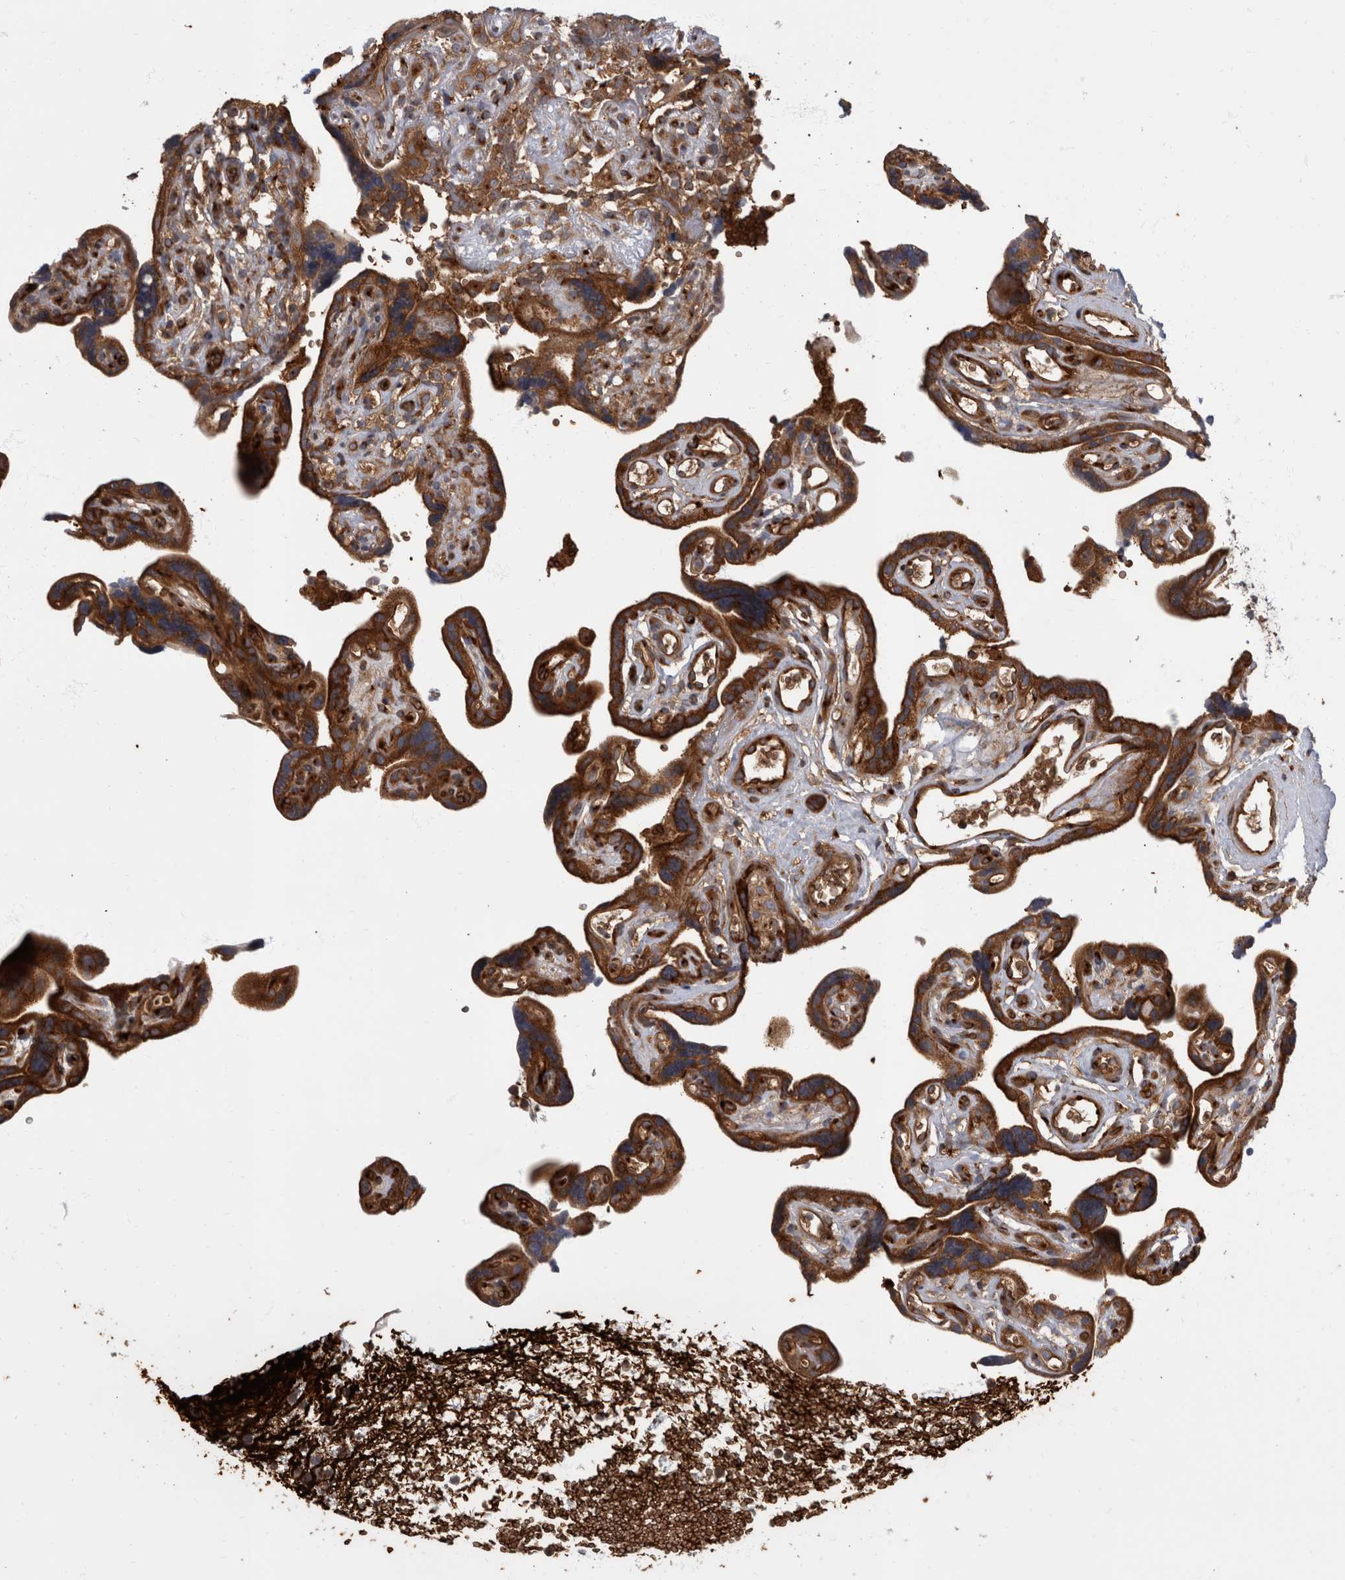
{"staining": {"intensity": "strong", "quantity": ">75%", "location": "cytoplasmic/membranous"}, "tissue": "placenta", "cell_type": "Decidual cells", "image_type": "normal", "snomed": [{"axis": "morphology", "description": "Normal tissue, NOS"}, {"axis": "topography", "description": "Placenta"}], "caption": "DAB (3,3'-diaminobenzidine) immunohistochemical staining of benign placenta exhibits strong cytoplasmic/membranous protein positivity in about >75% of decidual cells. (brown staining indicates protein expression, while blue staining denotes nuclei).", "gene": "HOOK3", "patient": {"sex": "female", "age": 30}}